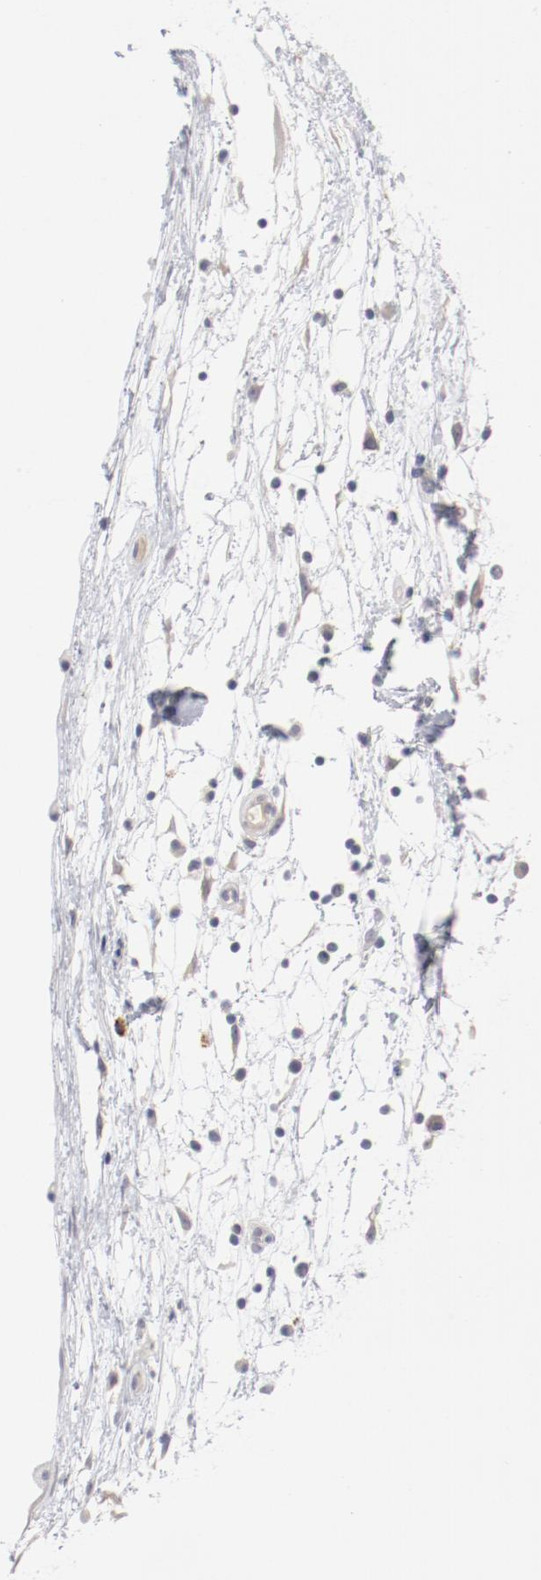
{"staining": {"intensity": "negative", "quantity": "none", "location": "none"}, "tissue": "nasopharynx", "cell_type": "Respiratory epithelial cells", "image_type": "normal", "snomed": [{"axis": "morphology", "description": "Normal tissue, NOS"}, {"axis": "topography", "description": "Nasopharynx"}], "caption": "IHC photomicrograph of normal nasopharynx stained for a protein (brown), which demonstrates no expression in respiratory epithelial cells.", "gene": "SH3BGR", "patient": {"sex": "male", "age": 13}}